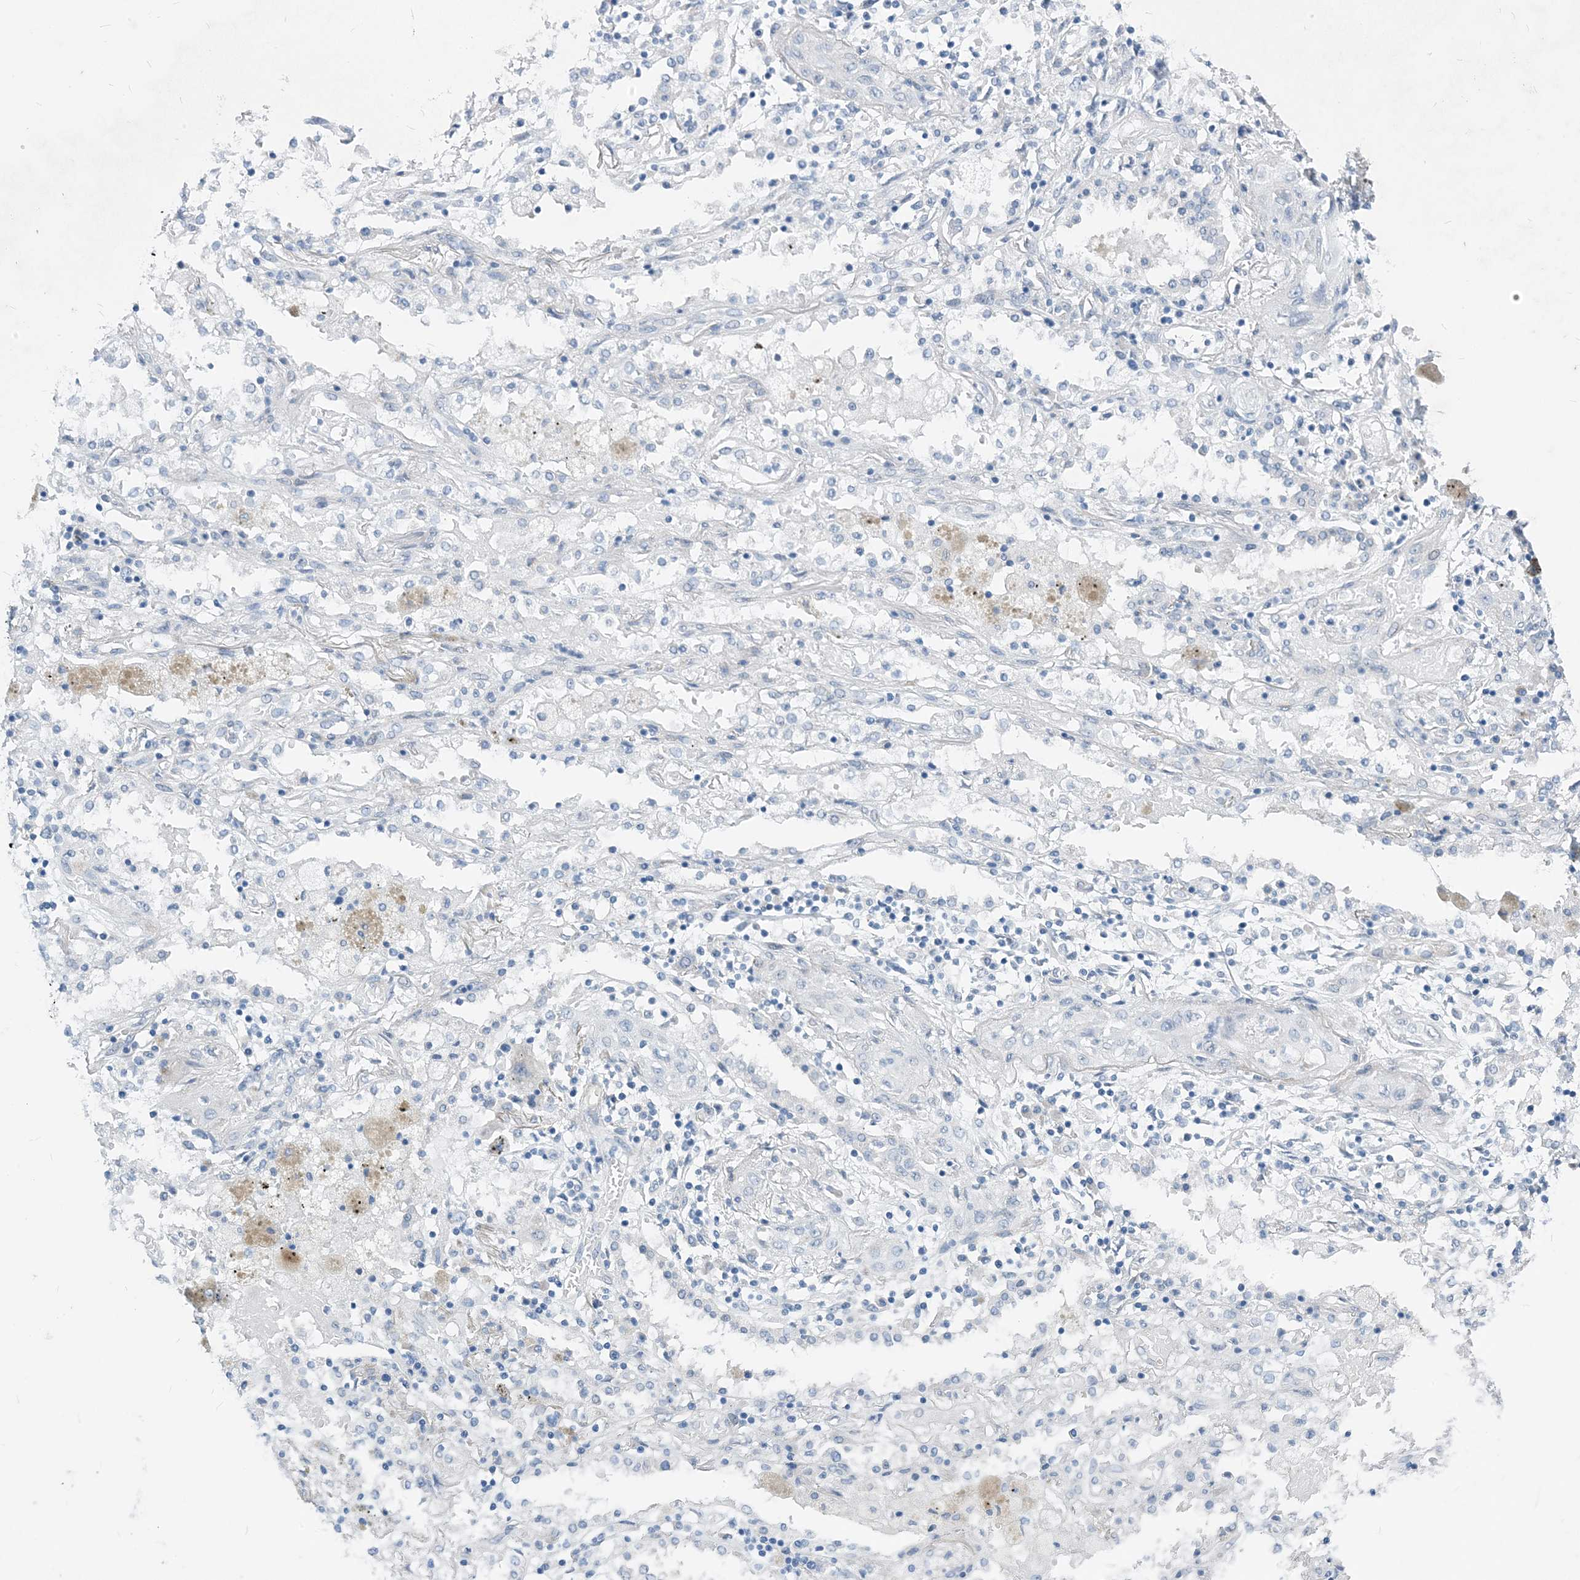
{"staining": {"intensity": "negative", "quantity": "none", "location": "none"}, "tissue": "lung cancer", "cell_type": "Tumor cells", "image_type": "cancer", "snomed": [{"axis": "morphology", "description": "Squamous cell carcinoma, NOS"}, {"axis": "topography", "description": "Lung"}], "caption": "The image shows no staining of tumor cells in squamous cell carcinoma (lung).", "gene": "PLEKHA3", "patient": {"sex": "female", "age": 47}}